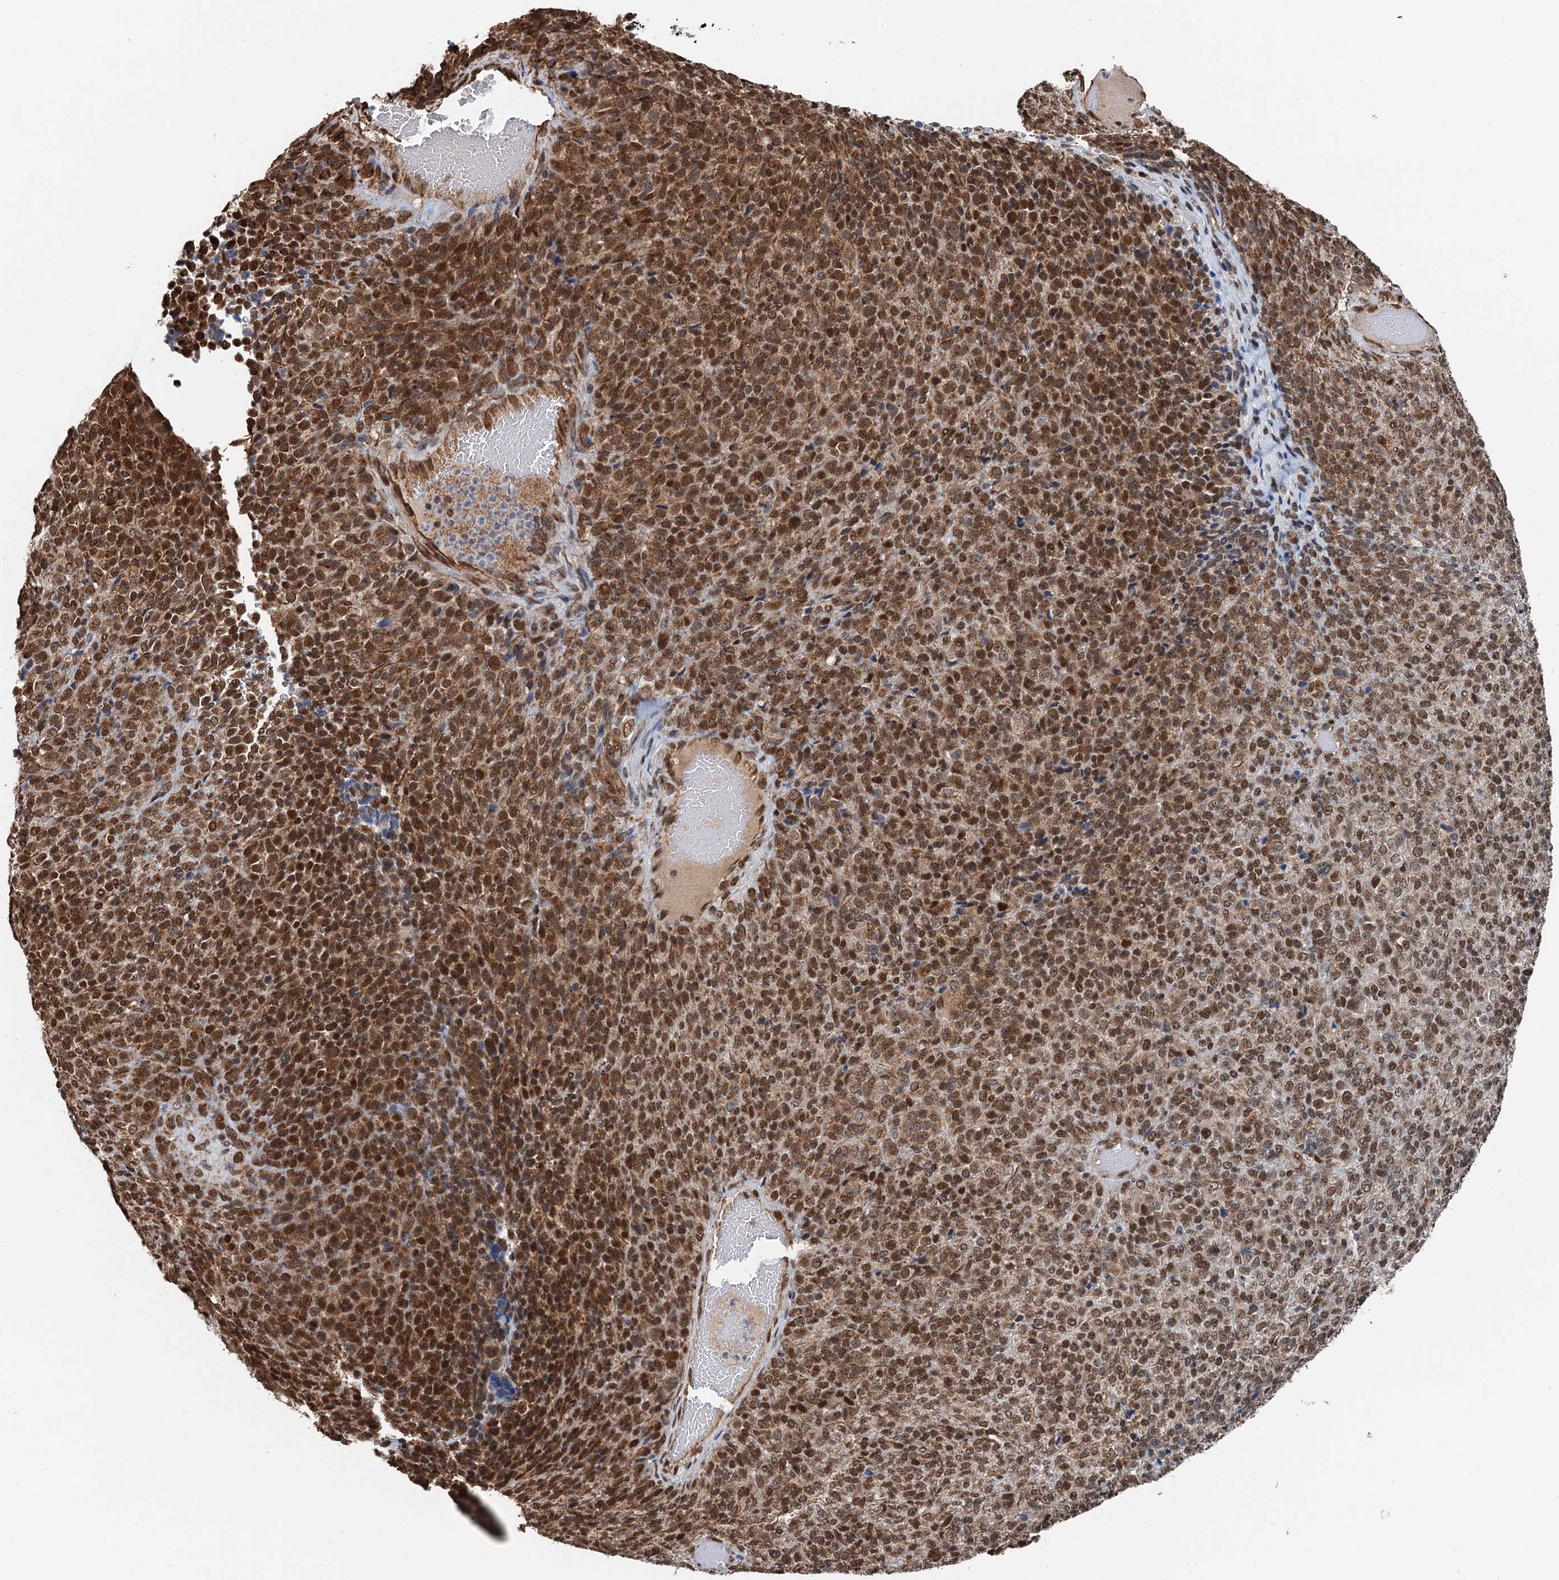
{"staining": {"intensity": "strong", "quantity": ">75%", "location": "cytoplasmic/membranous,nuclear"}, "tissue": "melanoma", "cell_type": "Tumor cells", "image_type": "cancer", "snomed": [{"axis": "morphology", "description": "Malignant melanoma, Metastatic site"}, {"axis": "topography", "description": "Brain"}], "caption": "Malignant melanoma (metastatic site) was stained to show a protein in brown. There is high levels of strong cytoplasmic/membranous and nuclear expression in approximately >75% of tumor cells.", "gene": "CFDP1", "patient": {"sex": "female", "age": 56}}